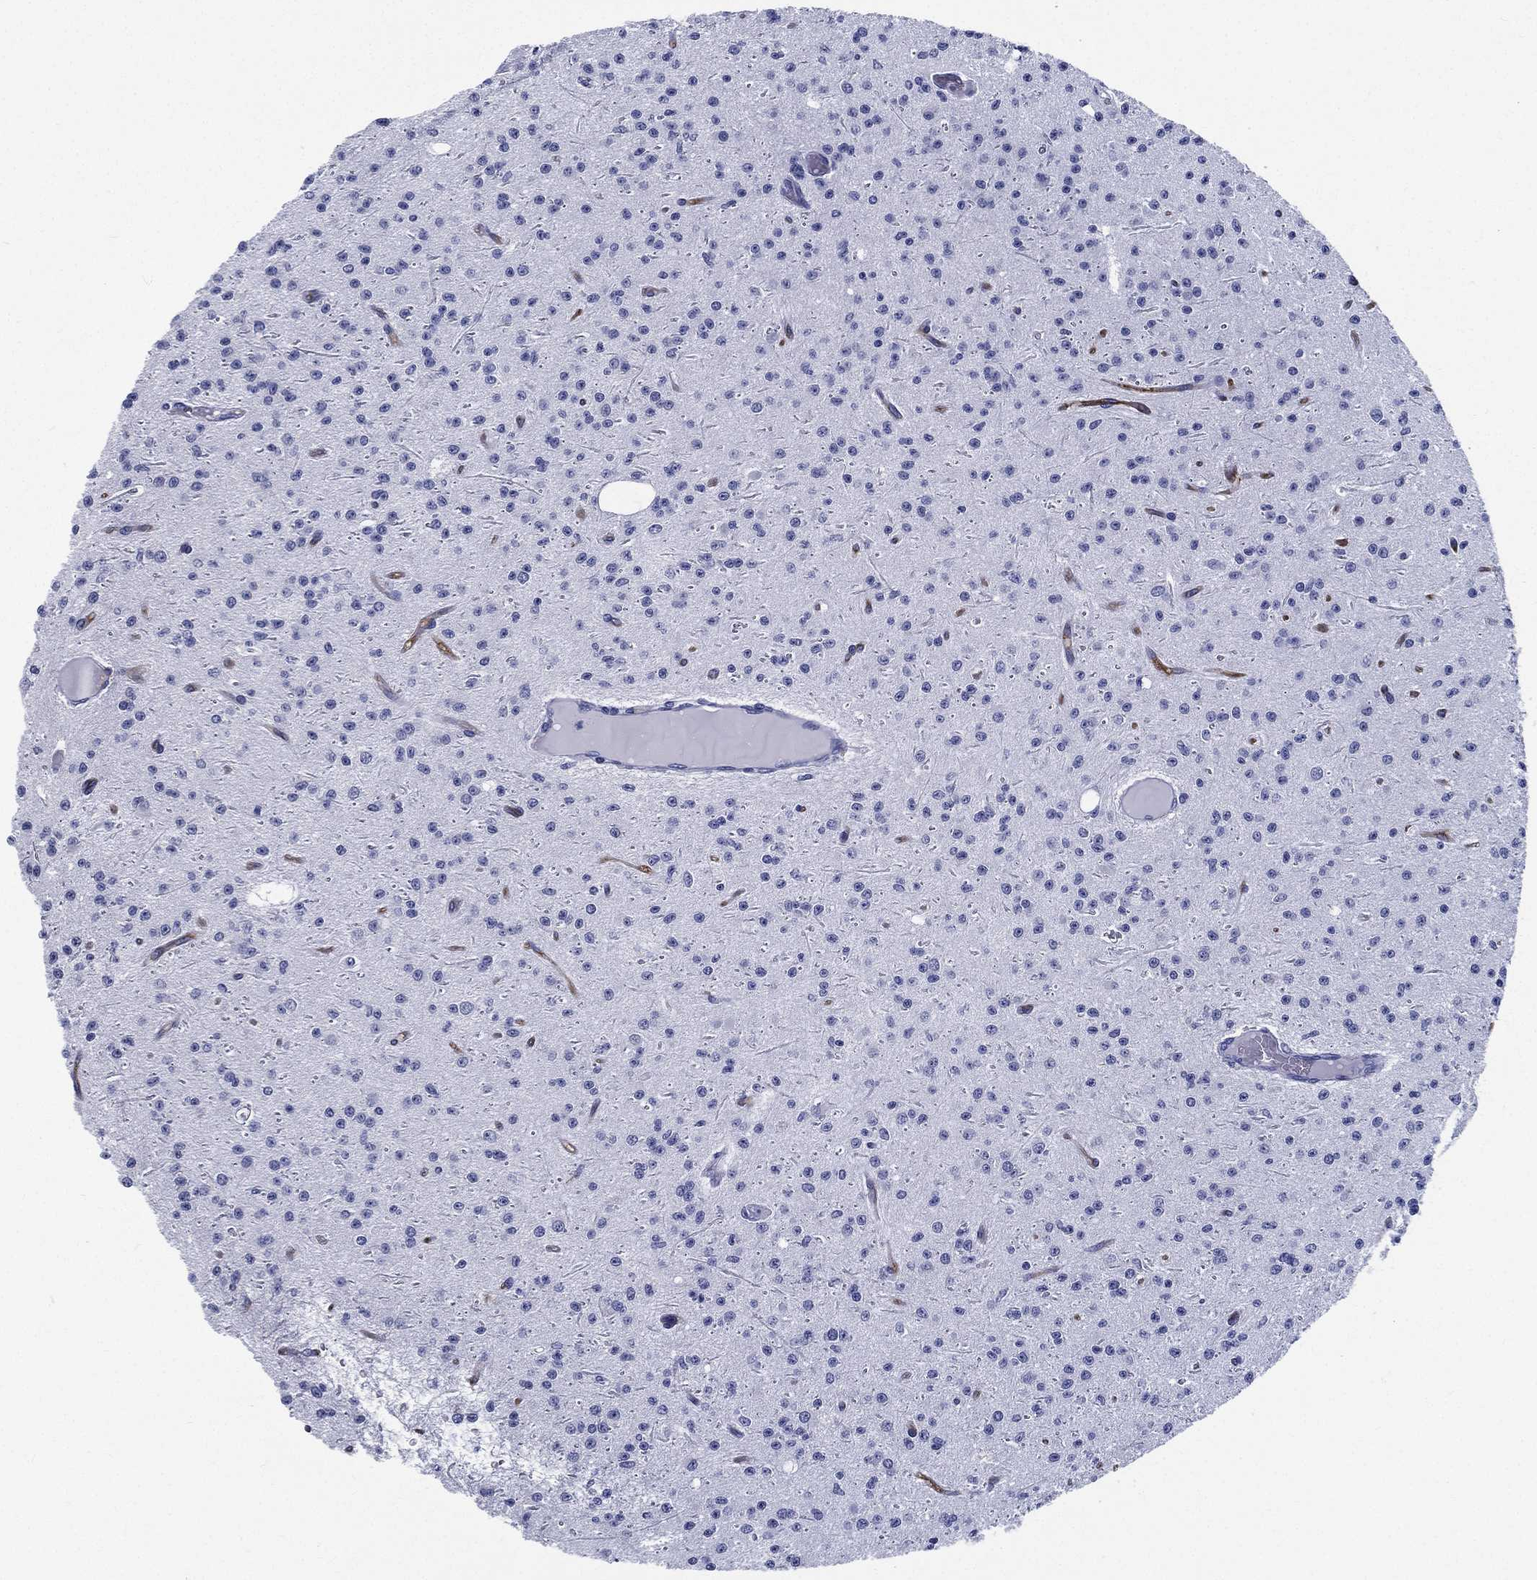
{"staining": {"intensity": "negative", "quantity": "none", "location": "none"}, "tissue": "glioma", "cell_type": "Tumor cells", "image_type": "cancer", "snomed": [{"axis": "morphology", "description": "Glioma, malignant, Low grade"}, {"axis": "topography", "description": "Brain"}], "caption": "An image of human low-grade glioma (malignant) is negative for staining in tumor cells. (DAB (3,3'-diaminobenzidine) IHC, high magnification).", "gene": "RSPH4A", "patient": {"sex": "male", "age": 27}}